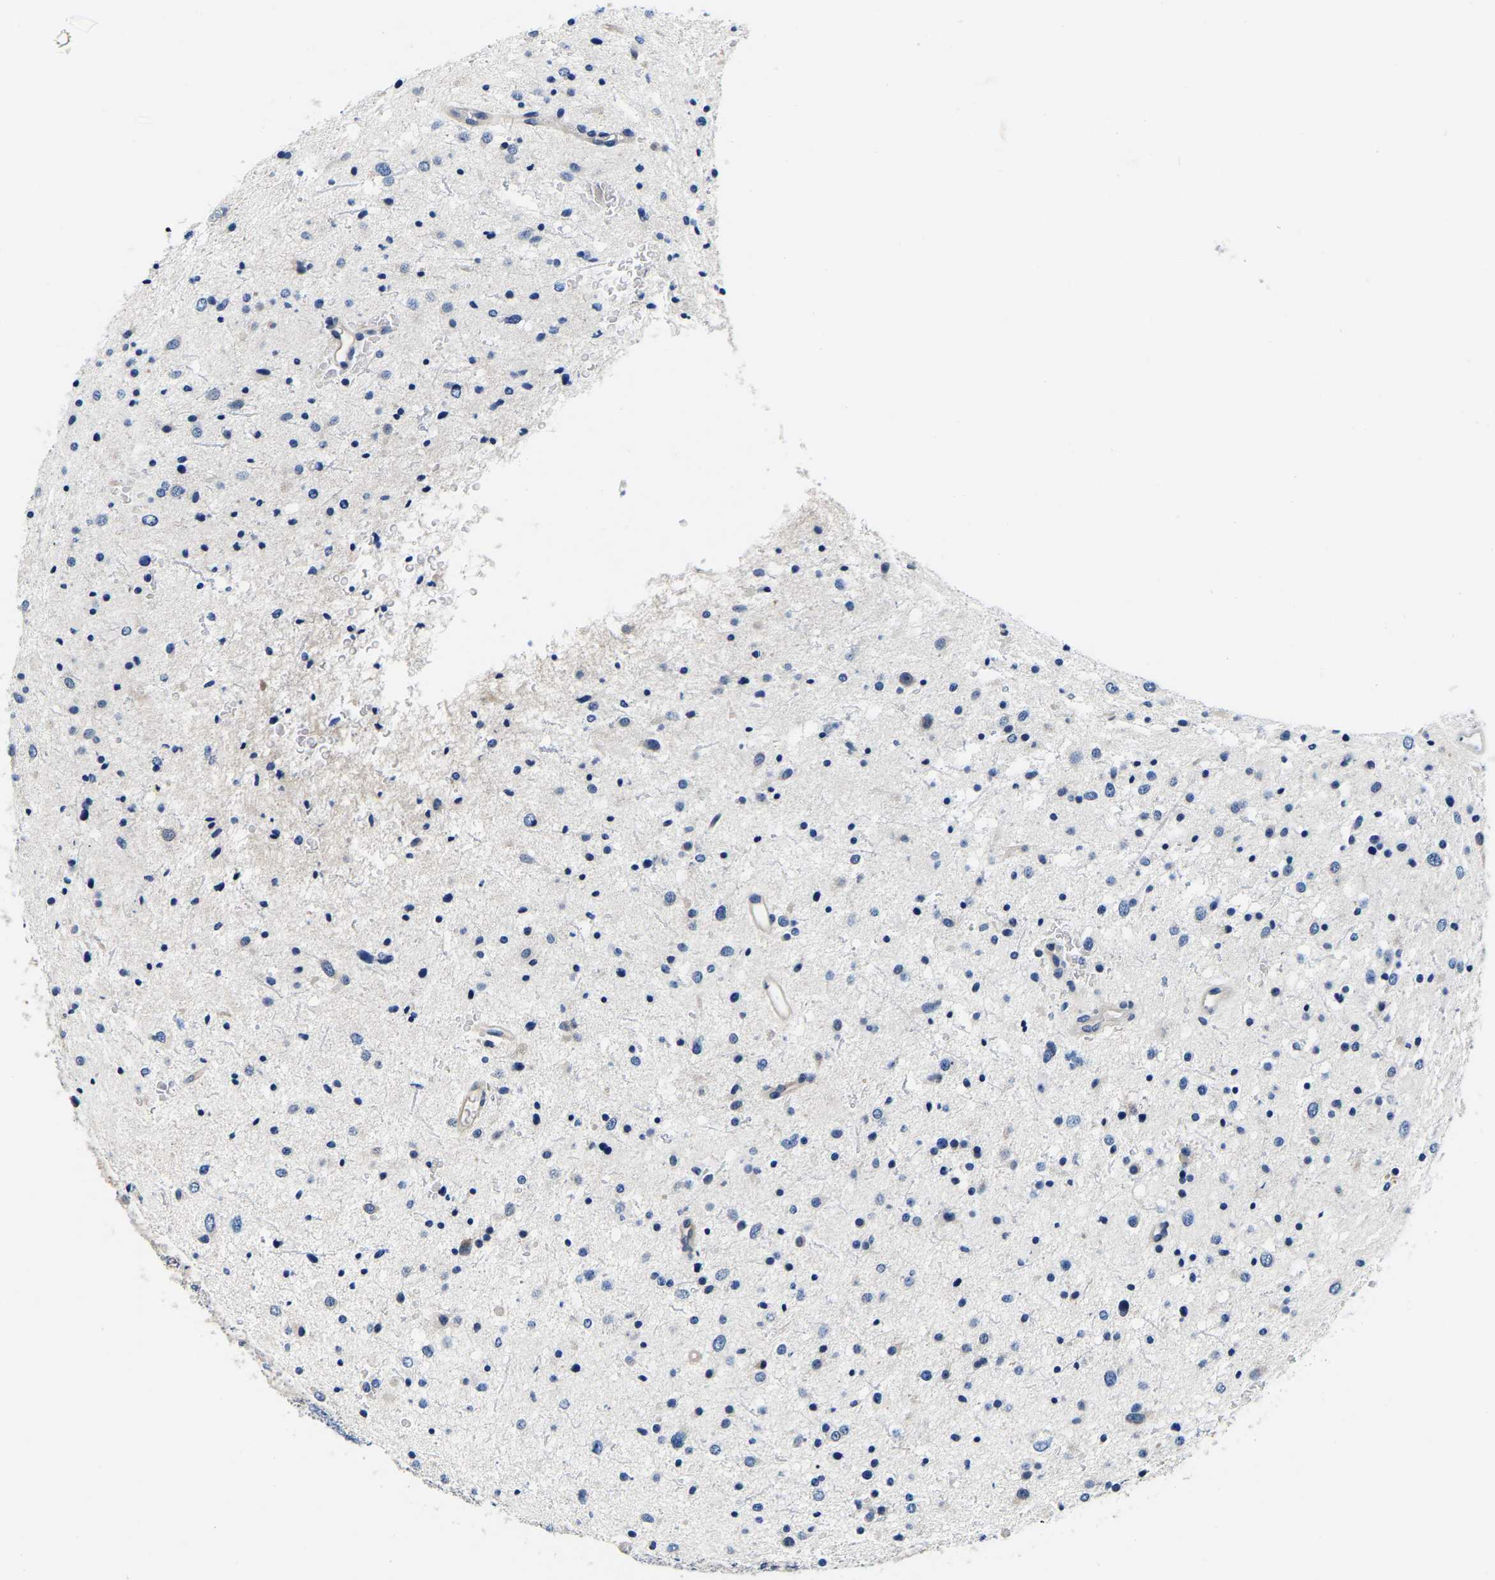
{"staining": {"intensity": "negative", "quantity": "none", "location": "none"}, "tissue": "glioma", "cell_type": "Tumor cells", "image_type": "cancer", "snomed": [{"axis": "morphology", "description": "Glioma, malignant, Low grade"}, {"axis": "topography", "description": "Brain"}], "caption": "DAB immunohistochemical staining of malignant glioma (low-grade) reveals no significant expression in tumor cells.", "gene": "ACO1", "patient": {"sex": "female", "age": 37}}